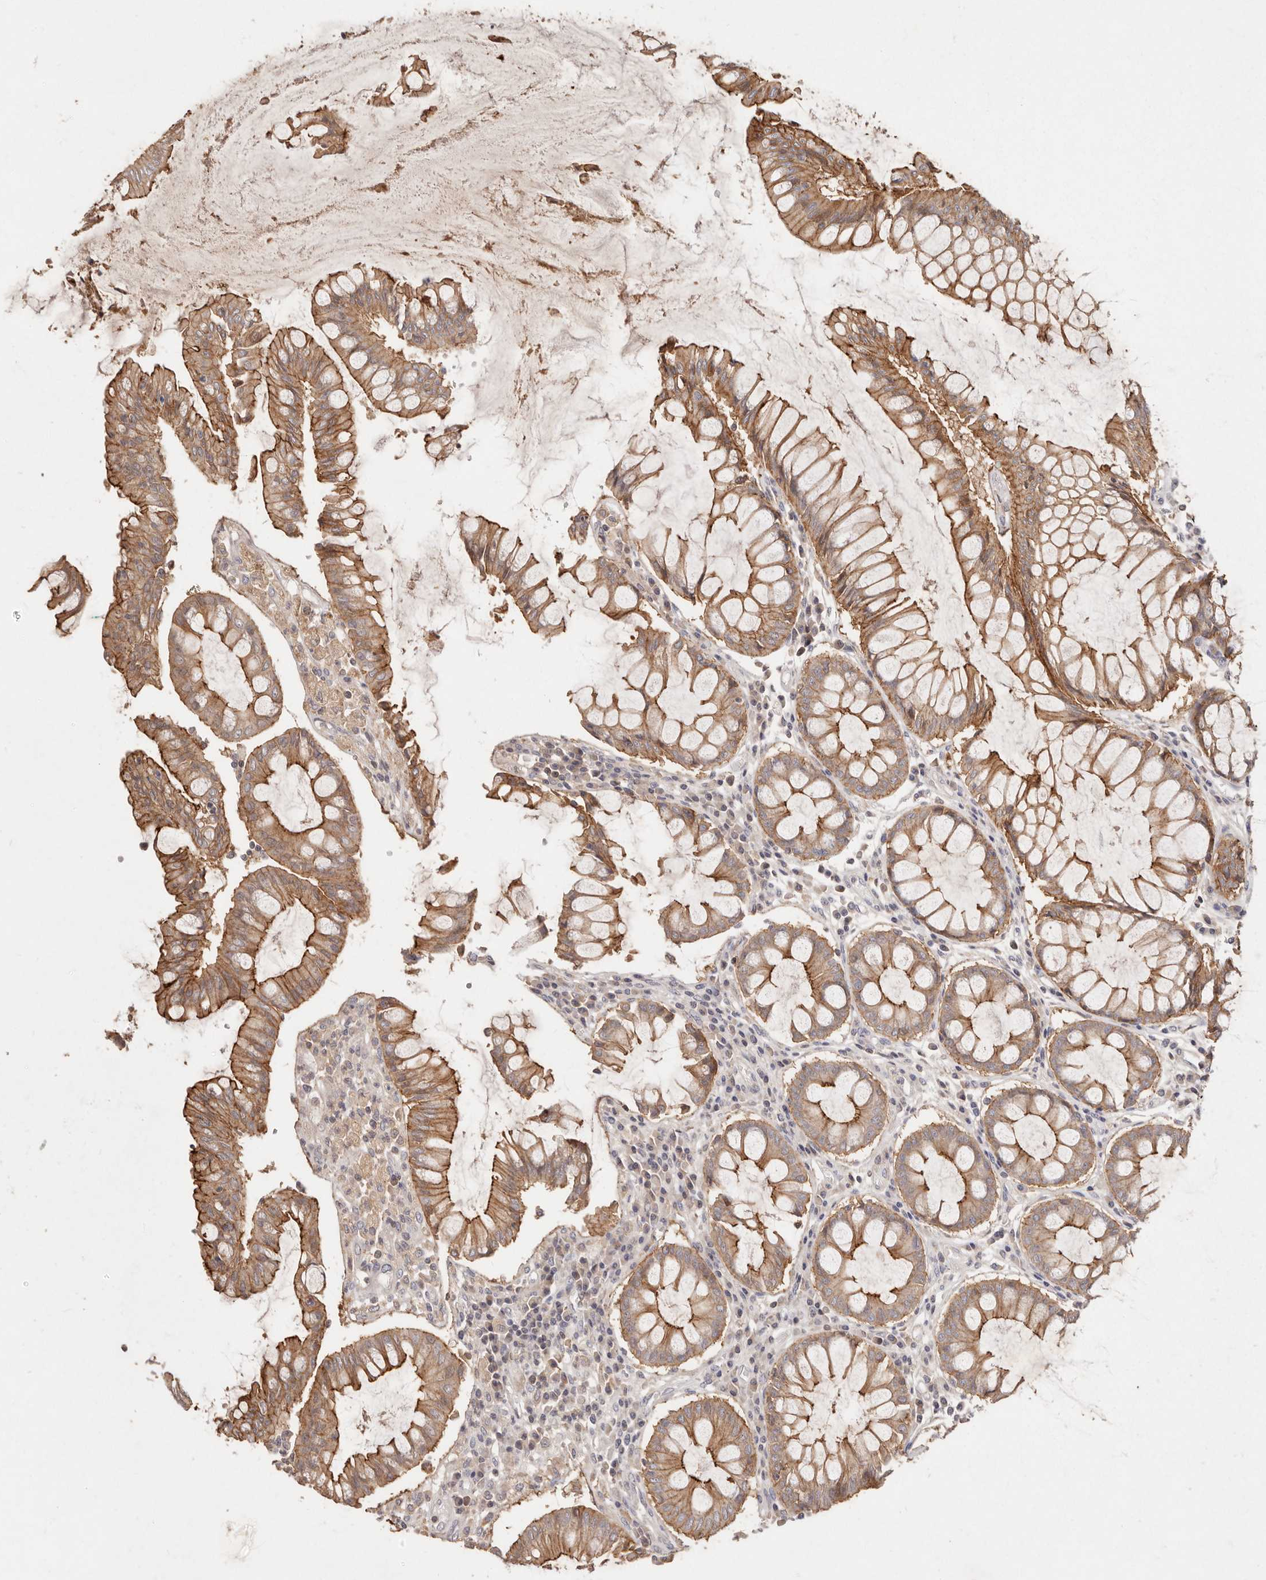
{"staining": {"intensity": "moderate", "quantity": ">75%", "location": "cytoplasmic/membranous"}, "tissue": "colorectal cancer", "cell_type": "Tumor cells", "image_type": "cancer", "snomed": [{"axis": "morphology", "description": "Adenocarcinoma, NOS"}, {"axis": "topography", "description": "Rectum"}], "caption": "DAB immunohistochemical staining of human colorectal cancer (adenocarcinoma) reveals moderate cytoplasmic/membranous protein staining in about >75% of tumor cells. (Brightfield microscopy of DAB IHC at high magnification).", "gene": "CXADR", "patient": {"sex": "male", "age": 84}}